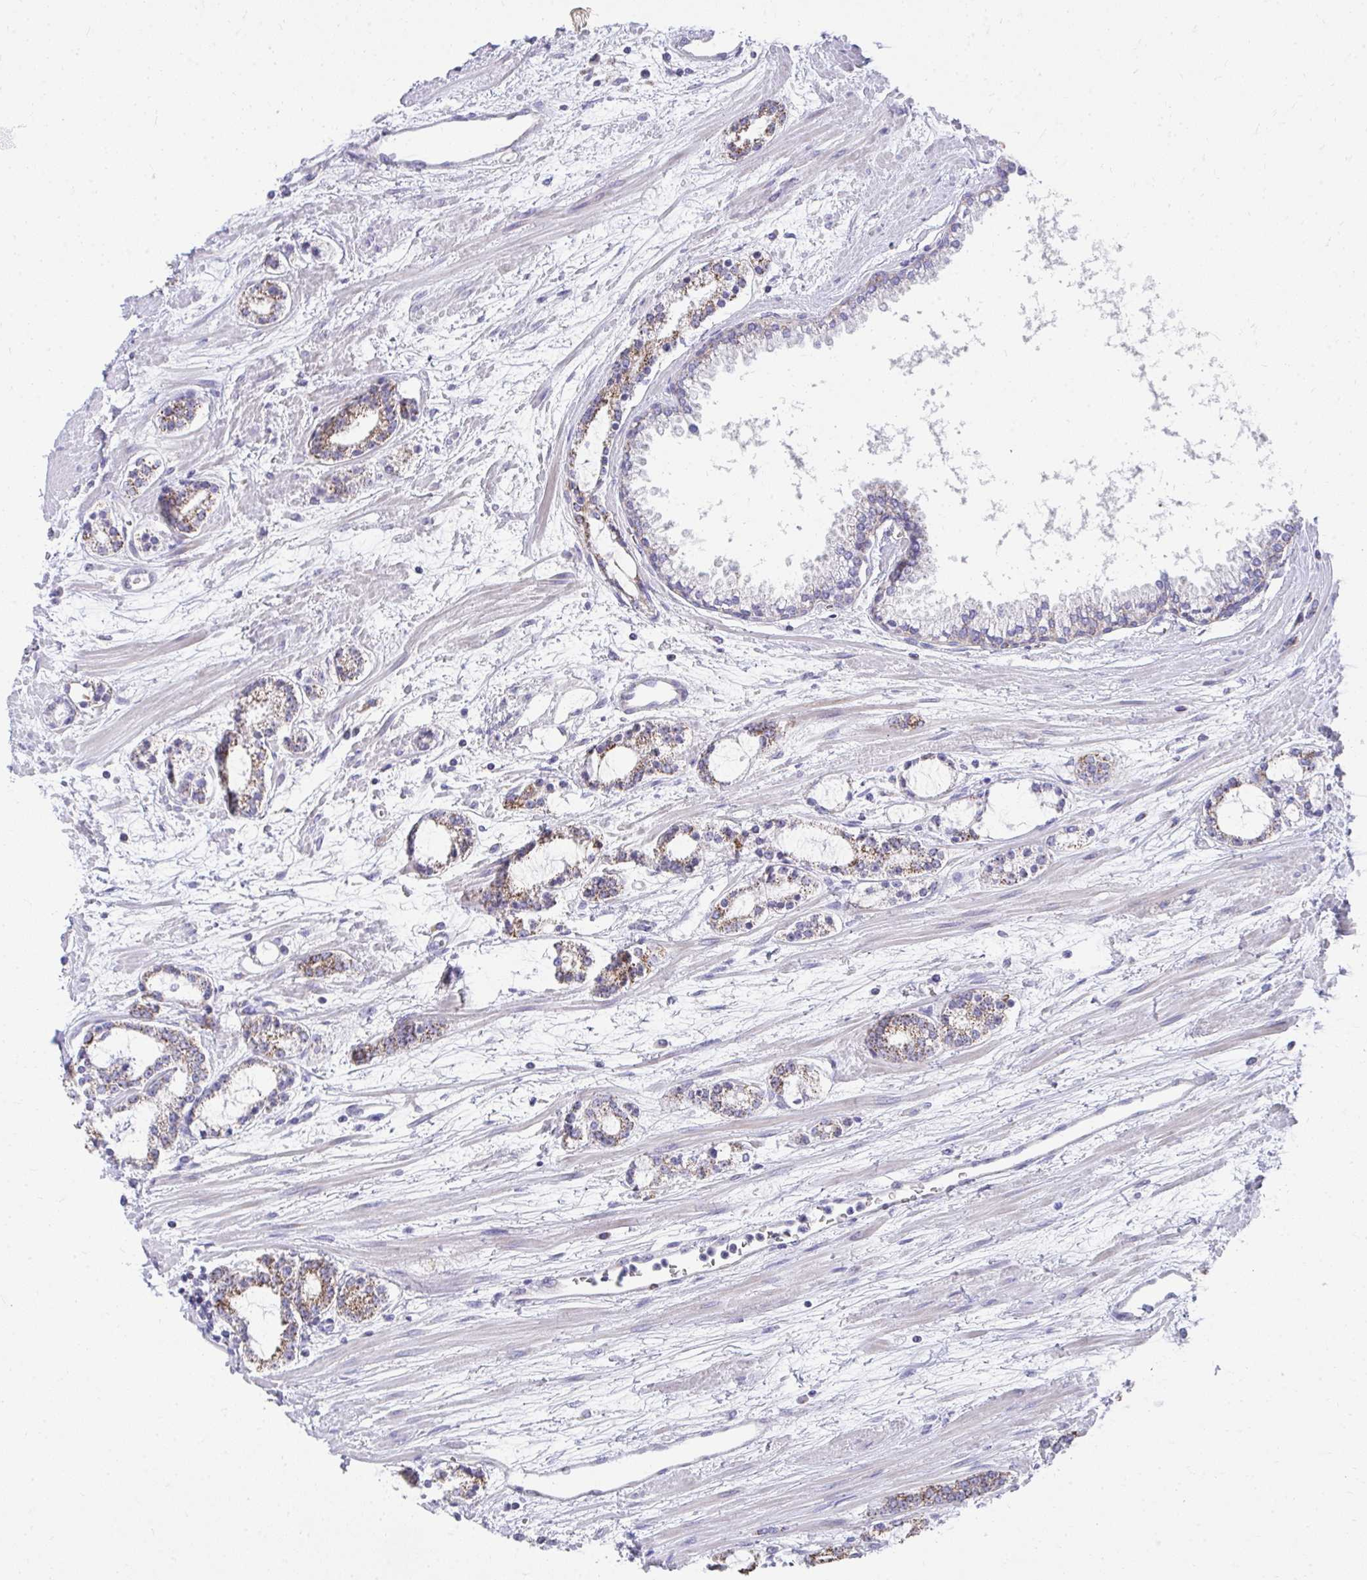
{"staining": {"intensity": "moderate", "quantity": ">75%", "location": "cytoplasmic/membranous"}, "tissue": "prostate cancer", "cell_type": "Tumor cells", "image_type": "cancer", "snomed": [{"axis": "morphology", "description": "Adenocarcinoma, Medium grade"}, {"axis": "topography", "description": "Prostate"}], "caption": "A histopathology image showing moderate cytoplasmic/membranous expression in about >75% of tumor cells in adenocarcinoma (medium-grade) (prostate), as visualized by brown immunohistochemical staining.", "gene": "PRRG3", "patient": {"sex": "male", "age": 57}}